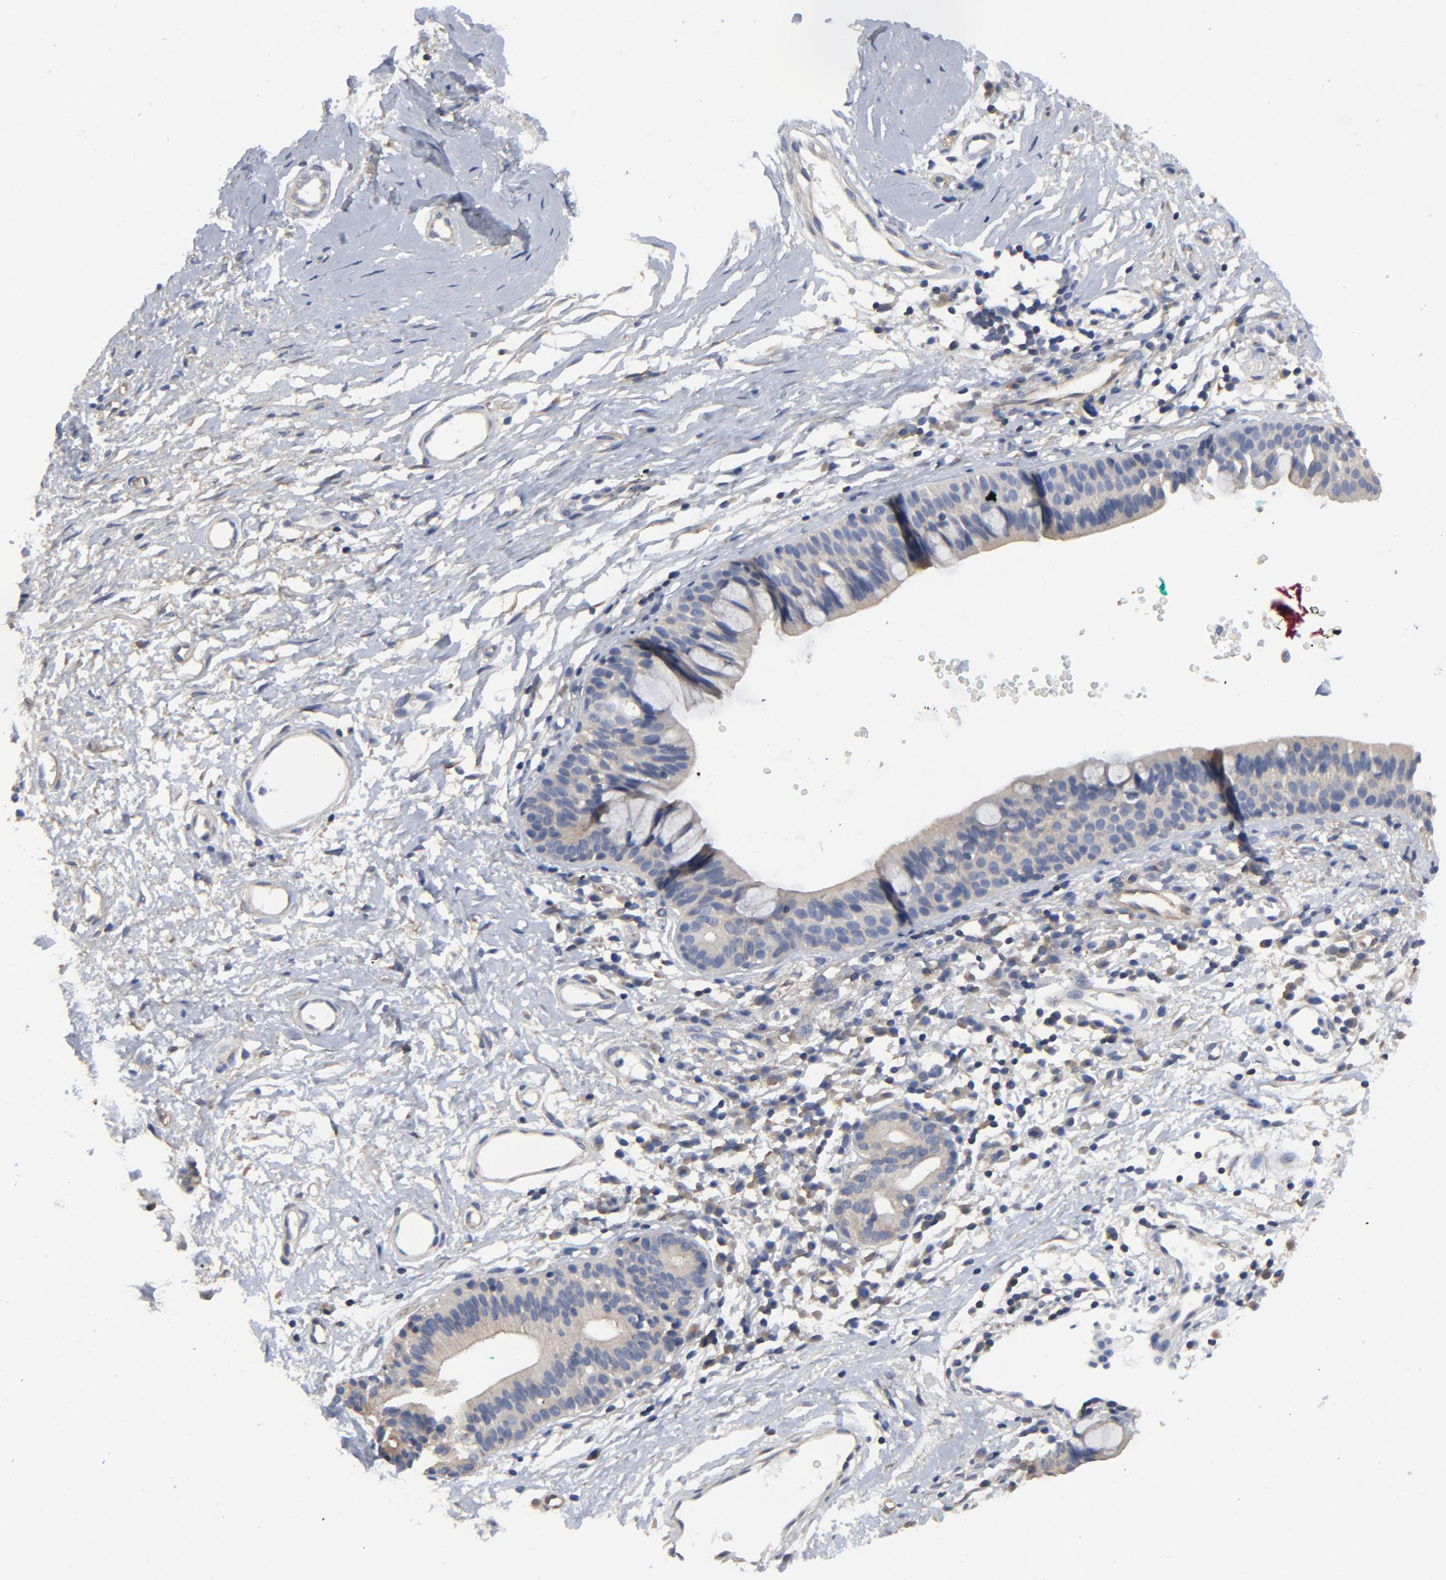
{"staining": {"intensity": "moderate", "quantity": ">75%", "location": "cytoplasmic/membranous"}, "tissue": "nasopharynx", "cell_type": "Respiratory epithelial cells", "image_type": "normal", "snomed": [{"axis": "morphology", "description": "Normal tissue, NOS"}, {"axis": "morphology", "description": "Basal cell carcinoma"}, {"axis": "topography", "description": "Cartilage tissue"}, {"axis": "topography", "description": "Nasopharynx"}, {"axis": "topography", "description": "Oral tissue"}], "caption": "Moderate cytoplasmic/membranous protein positivity is present in about >75% of respiratory epithelial cells in nasopharynx. (DAB (3,3'-diaminobenzidine) IHC, brown staining for protein, blue staining for nuclei).", "gene": "DYNLT3", "patient": {"sex": "female", "age": 77}}